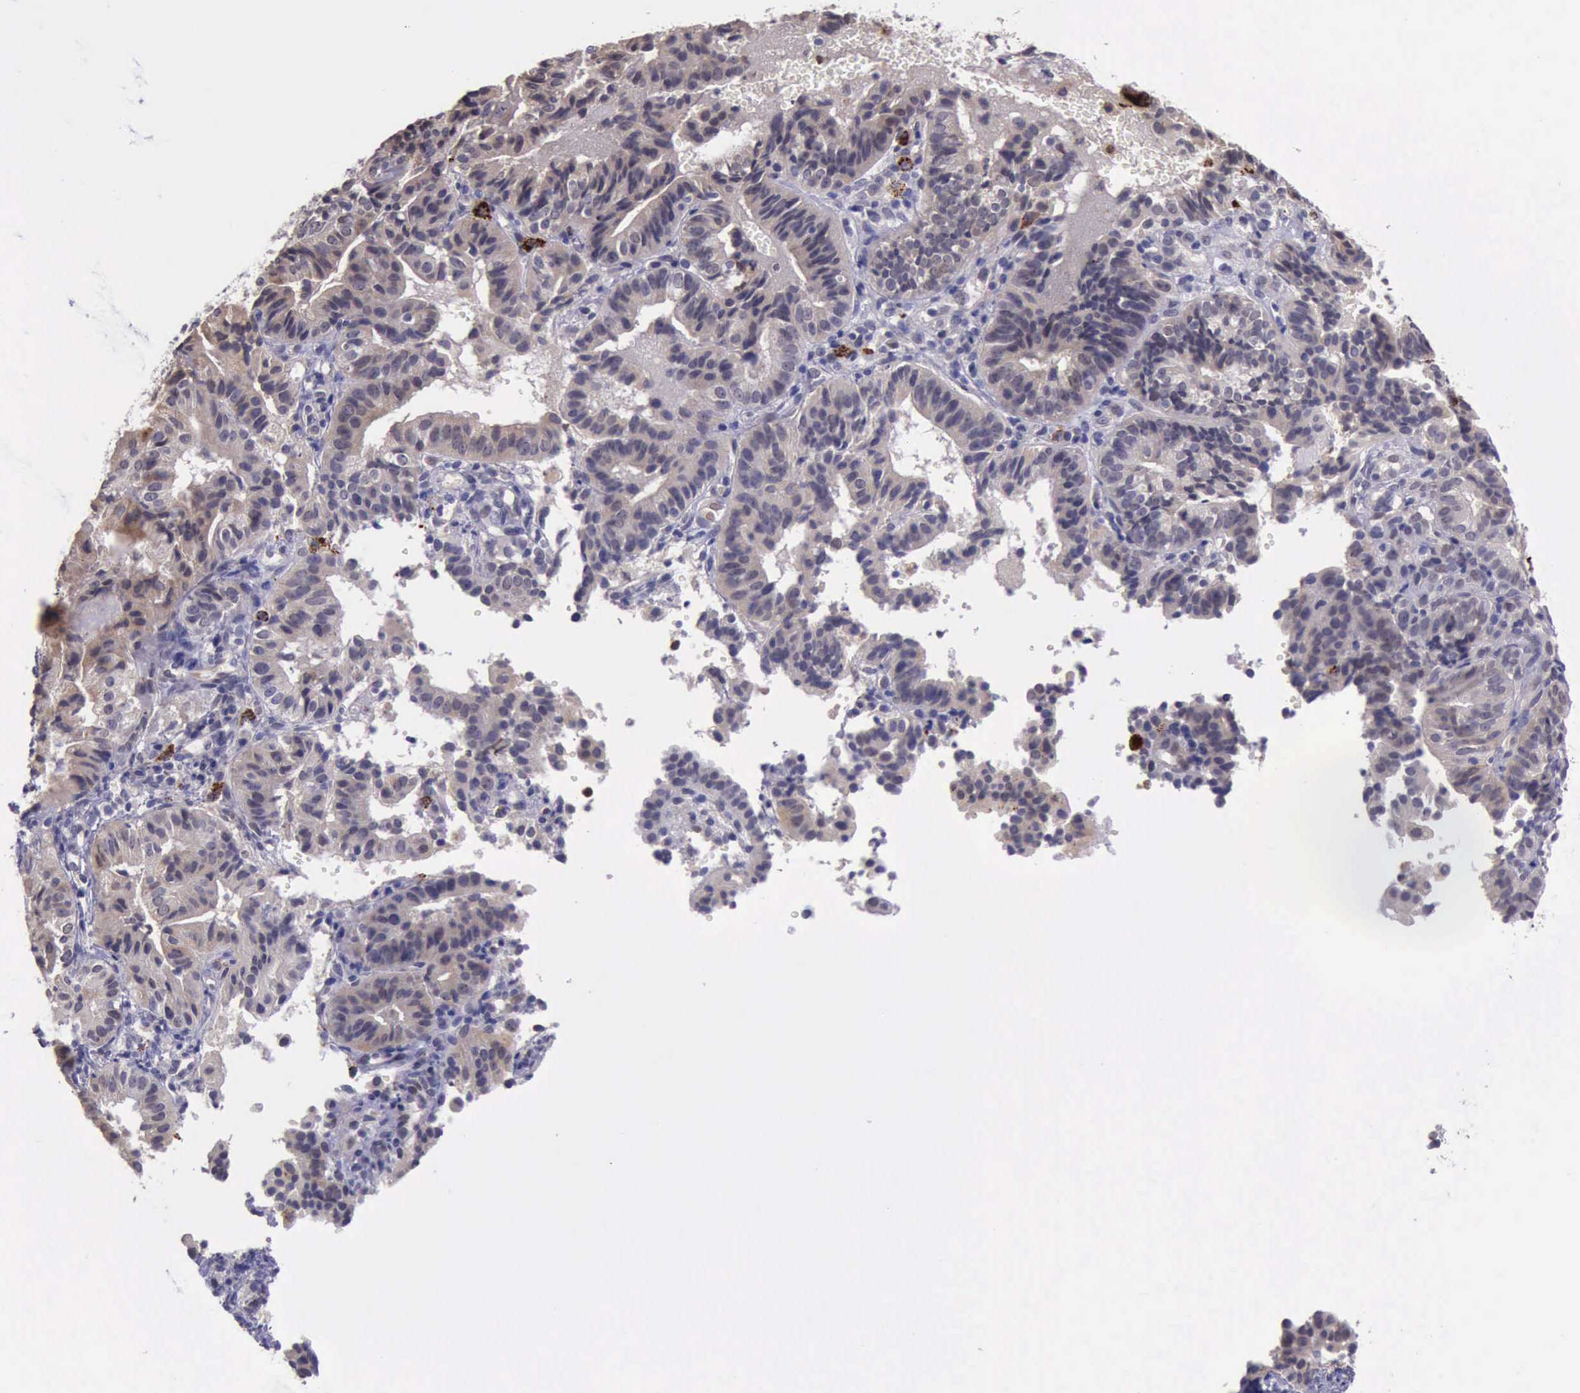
{"staining": {"intensity": "weak", "quantity": ">75%", "location": "cytoplasmic/membranous"}, "tissue": "cervical cancer", "cell_type": "Tumor cells", "image_type": "cancer", "snomed": [{"axis": "morphology", "description": "Adenocarcinoma, NOS"}, {"axis": "topography", "description": "Cervix"}], "caption": "A brown stain shows weak cytoplasmic/membranous expression of a protein in human cervical adenocarcinoma tumor cells. The staining was performed using DAB (3,3'-diaminobenzidine) to visualize the protein expression in brown, while the nuclei were stained in blue with hematoxylin (Magnification: 20x).", "gene": "PLEK2", "patient": {"sex": "female", "age": 60}}